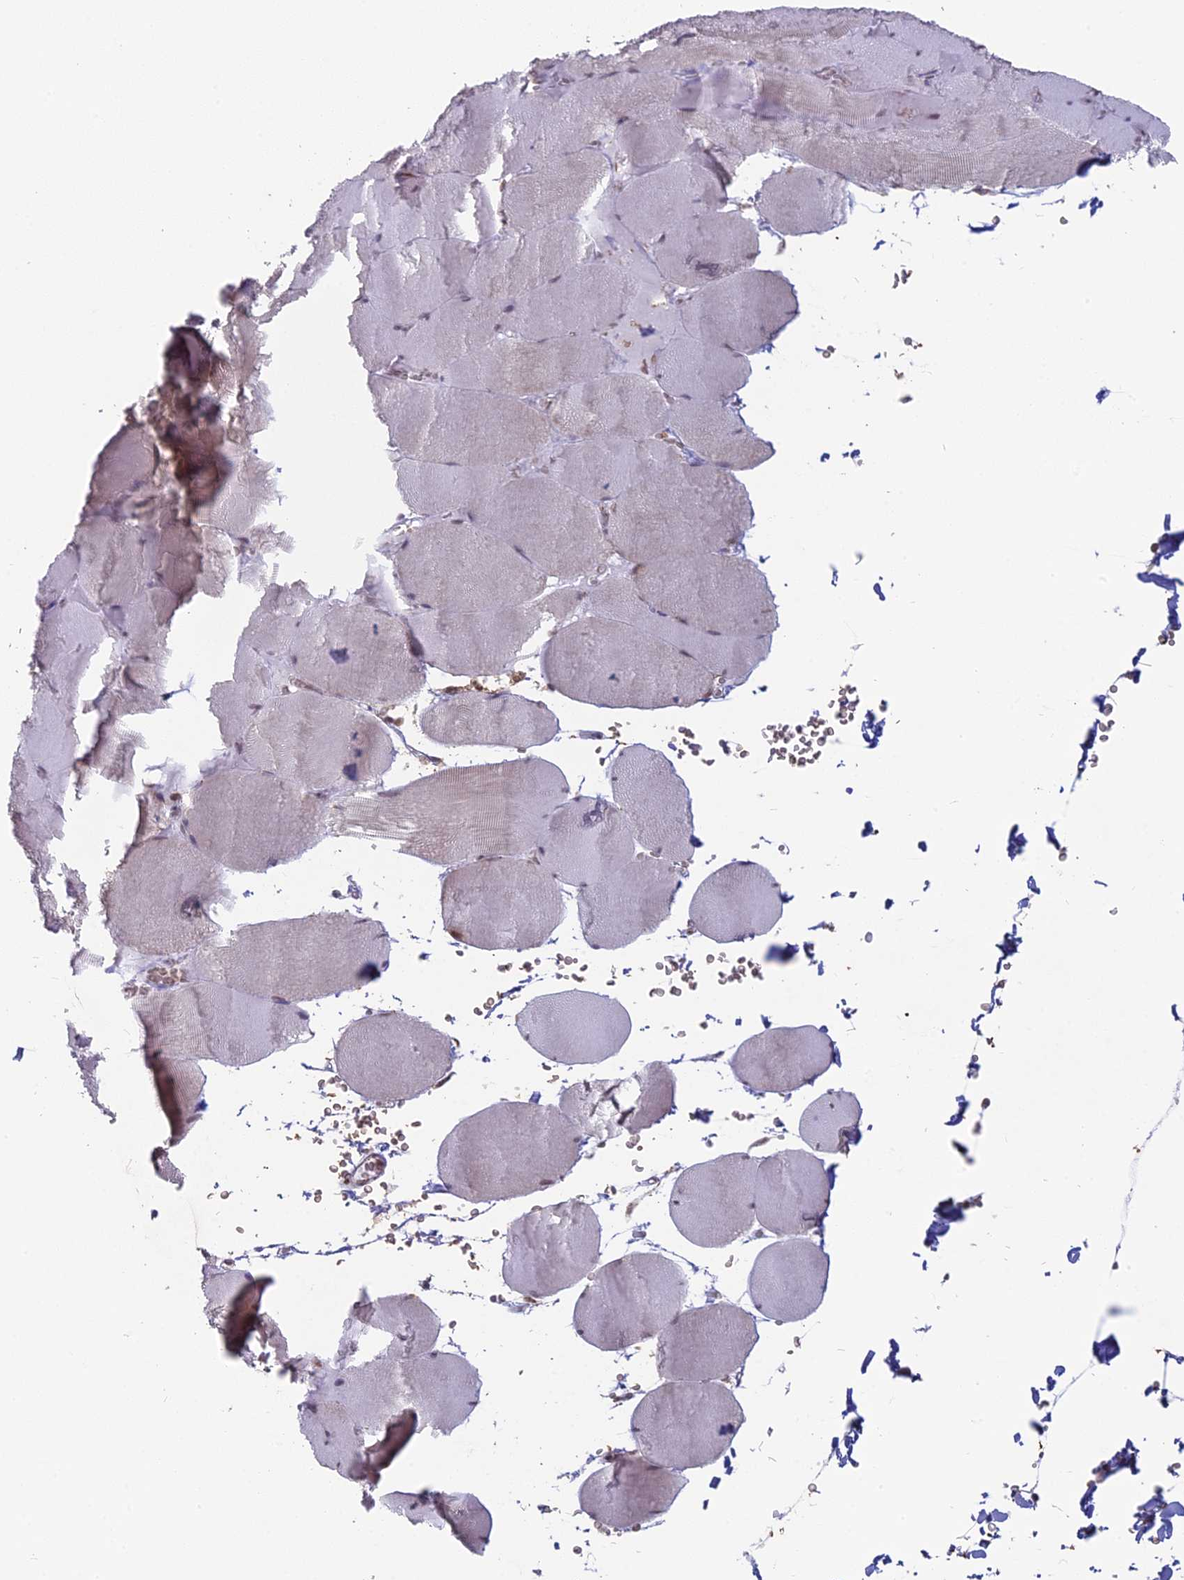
{"staining": {"intensity": "weak", "quantity": "<25%", "location": "nuclear"}, "tissue": "skeletal muscle", "cell_type": "Myocytes", "image_type": "normal", "snomed": [{"axis": "morphology", "description": "Normal tissue, NOS"}, {"axis": "topography", "description": "Skeletal muscle"}, {"axis": "topography", "description": "Head-Neck"}], "caption": "Immunohistochemistry of unremarkable human skeletal muscle demonstrates no positivity in myocytes.", "gene": "ARHGAP40", "patient": {"sex": "male", "age": 66}}